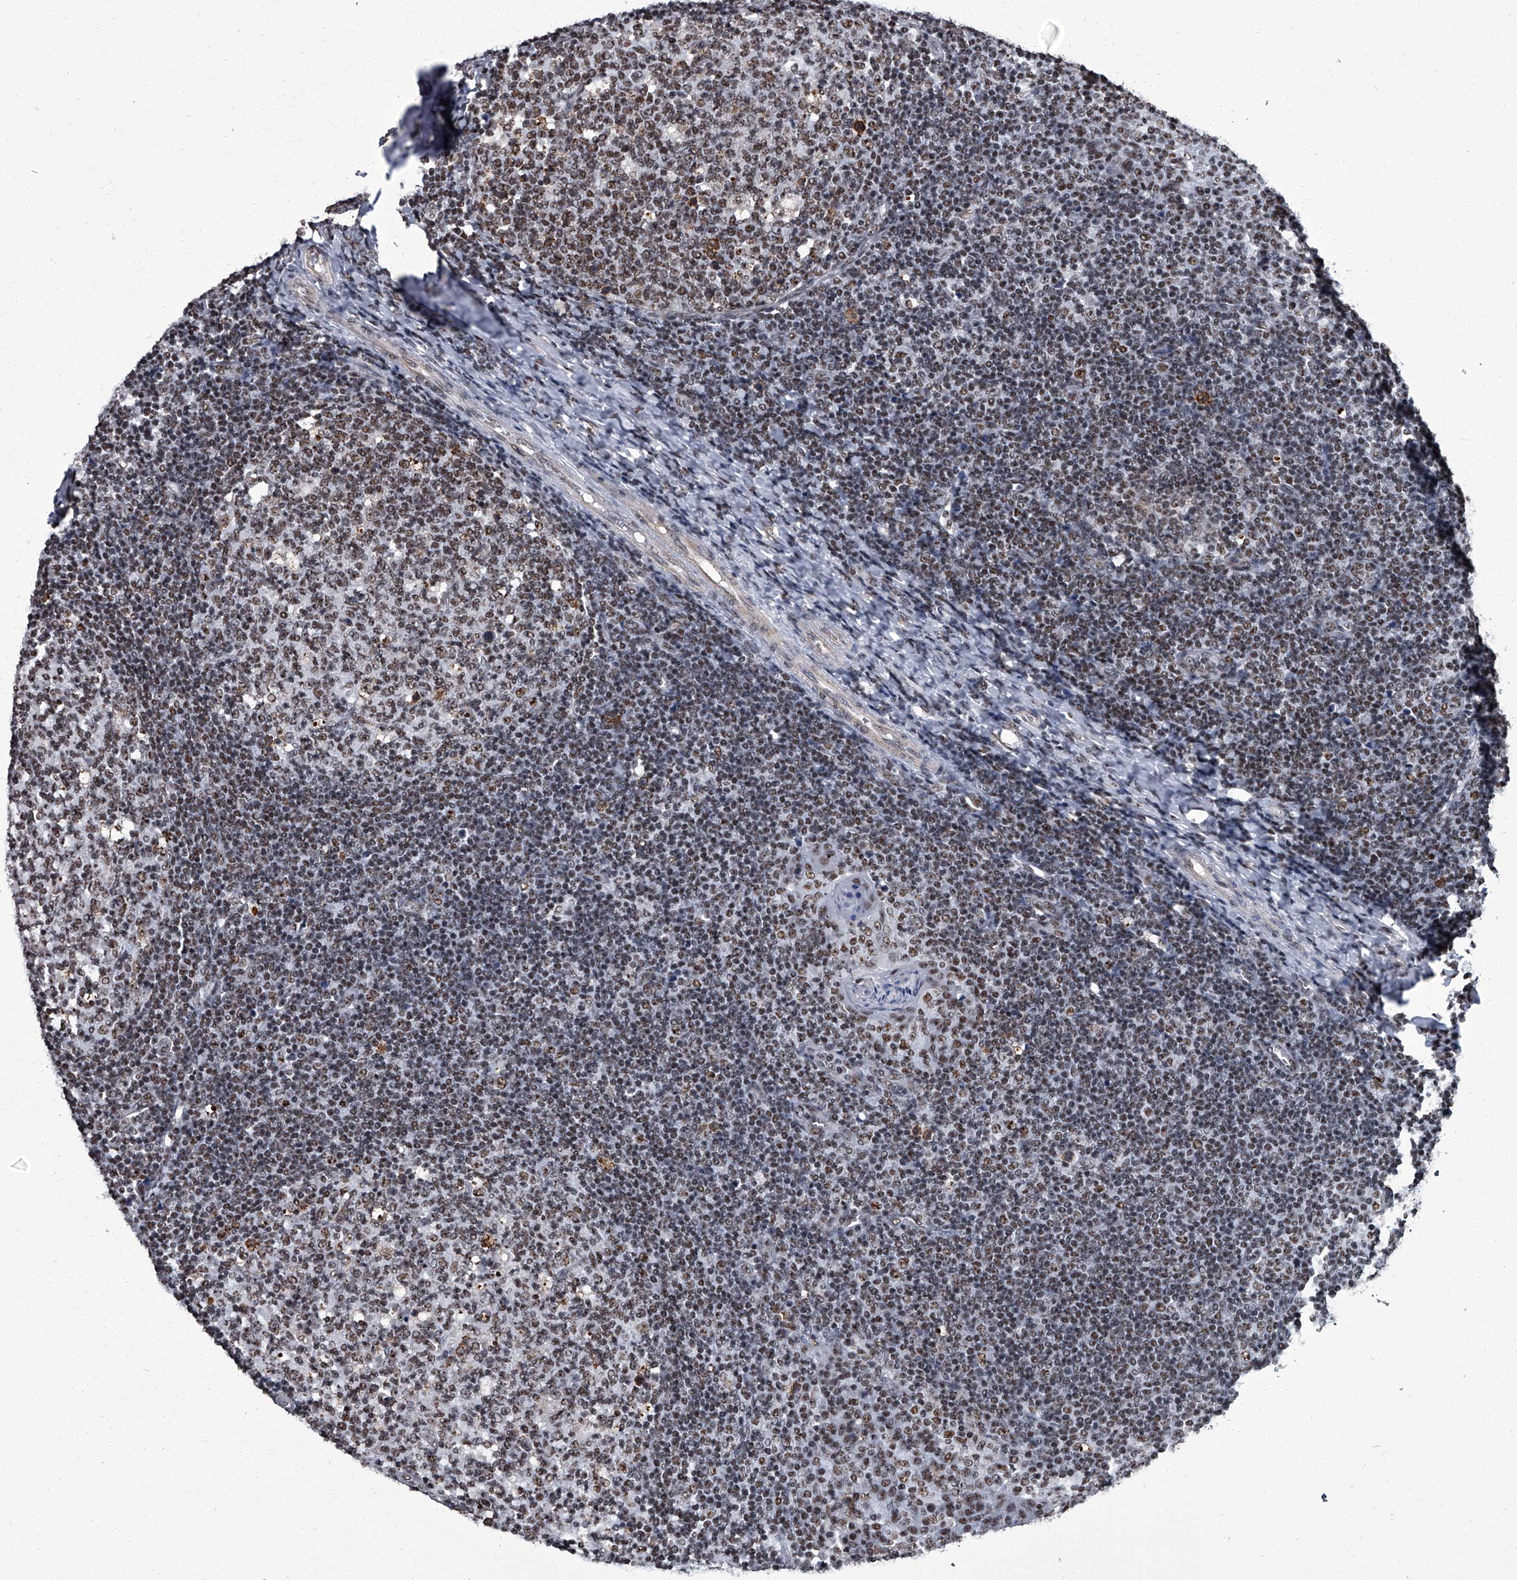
{"staining": {"intensity": "moderate", "quantity": "25%-75%", "location": "nuclear"}, "tissue": "tonsil", "cell_type": "Germinal center cells", "image_type": "normal", "snomed": [{"axis": "morphology", "description": "Normal tissue, NOS"}, {"axis": "topography", "description": "Tonsil"}], "caption": "Unremarkable tonsil exhibits moderate nuclear expression in about 25%-75% of germinal center cells, visualized by immunohistochemistry. The staining was performed using DAB (3,3'-diaminobenzidine), with brown indicating positive protein expression. Nuclei are stained blue with hematoxylin.", "gene": "ZNF518B", "patient": {"sex": "female", "age": 19}}